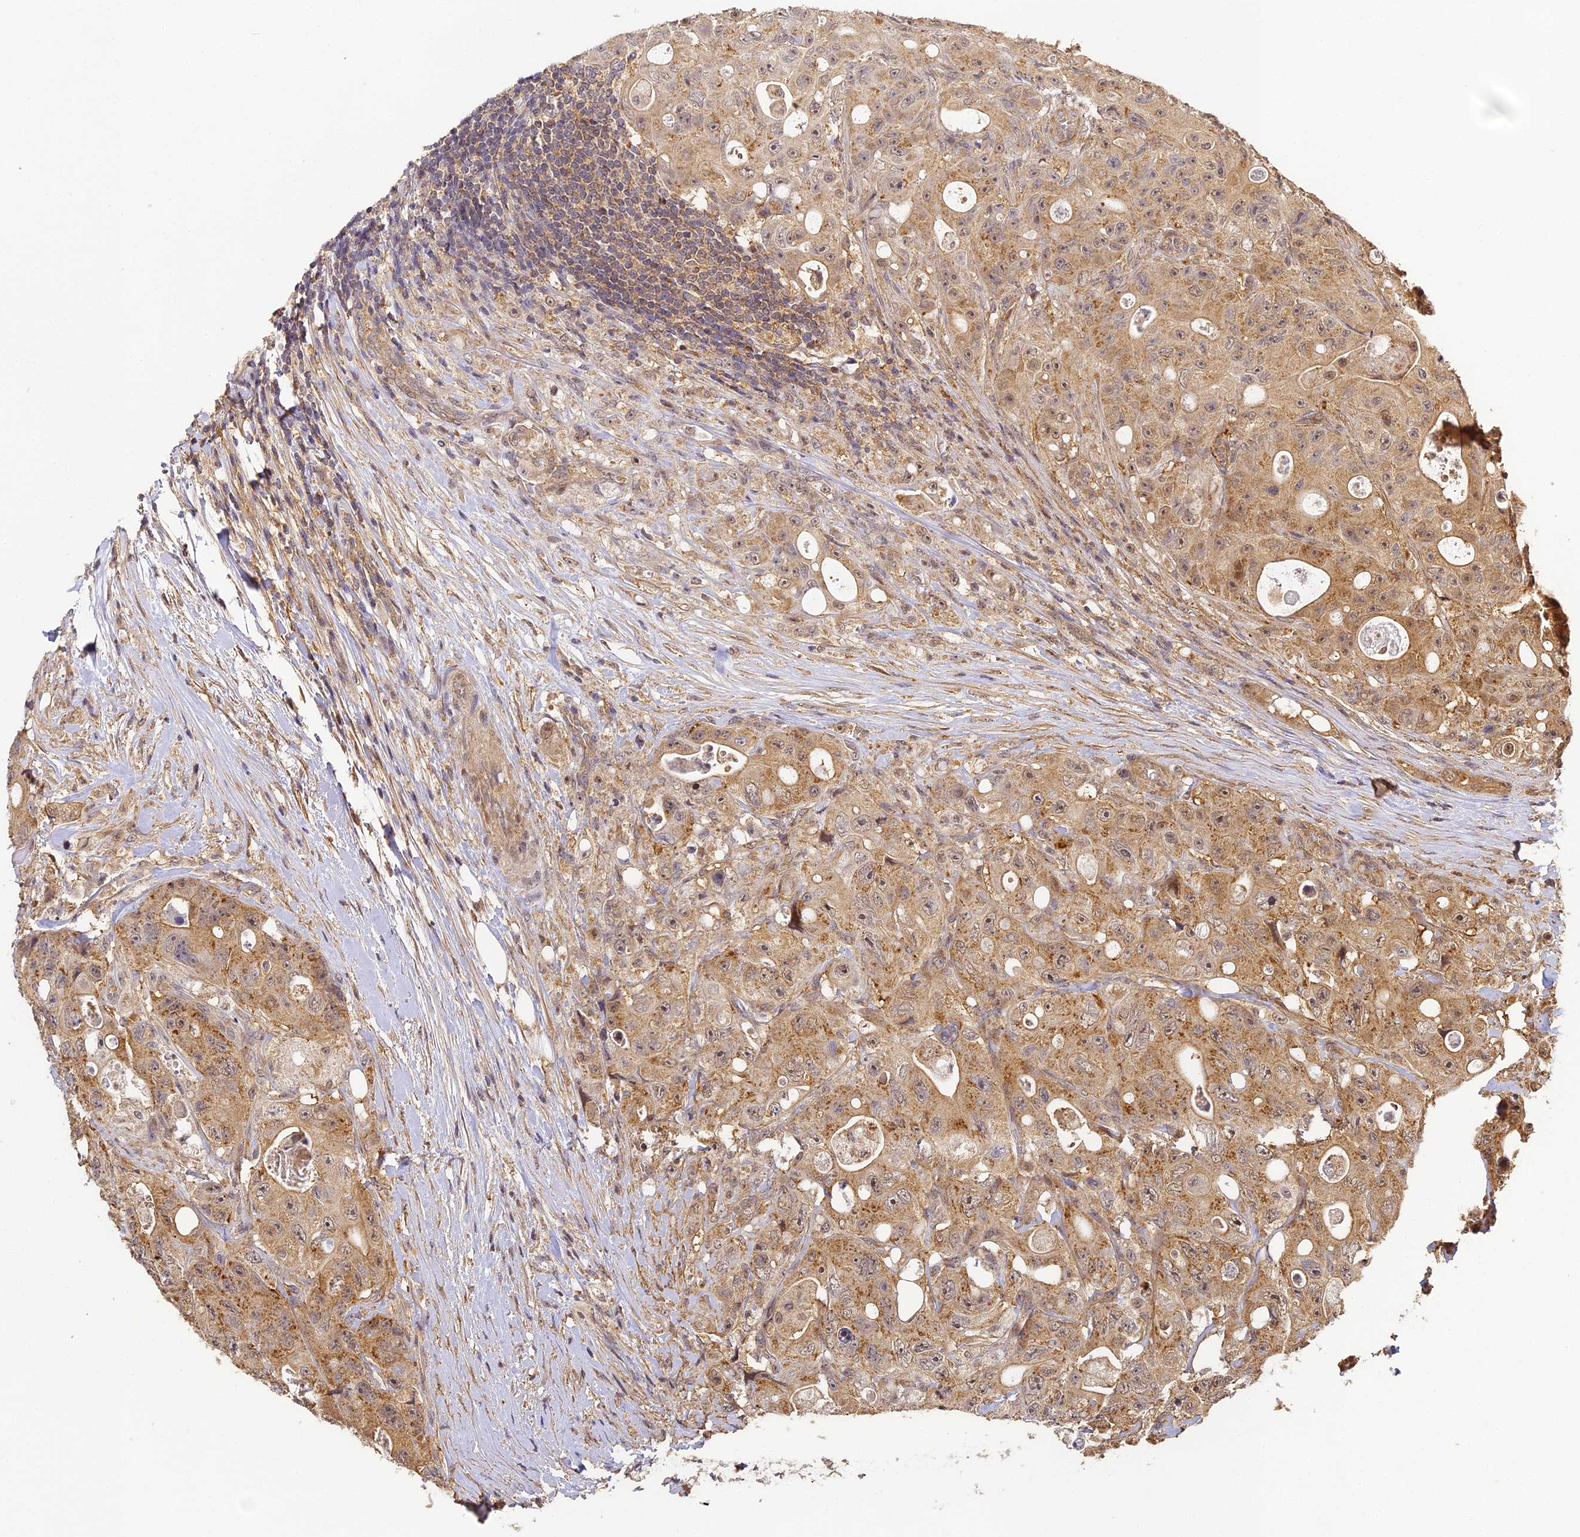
{"staining": {"intensity": "moderate", "quantity": ">75%", "location": "cytoplasmic/membranous"}, "tissue": "colorectal cancer", "cell_type": "Tumor cells", "image_type": "cancer", "snomed": [{"axis": "morphology", "description": "Adenocarcinoma, NOS"}, {"axis": "topography", "description": "Colon"}], "caption": "Protein staining exhibits moderate cytoplasmic/membranous expression in approximately >75% of tumor cells in colorectal cancer.", "gene": "ZNF443", "patient": {"sex": "female", "age": 46}}